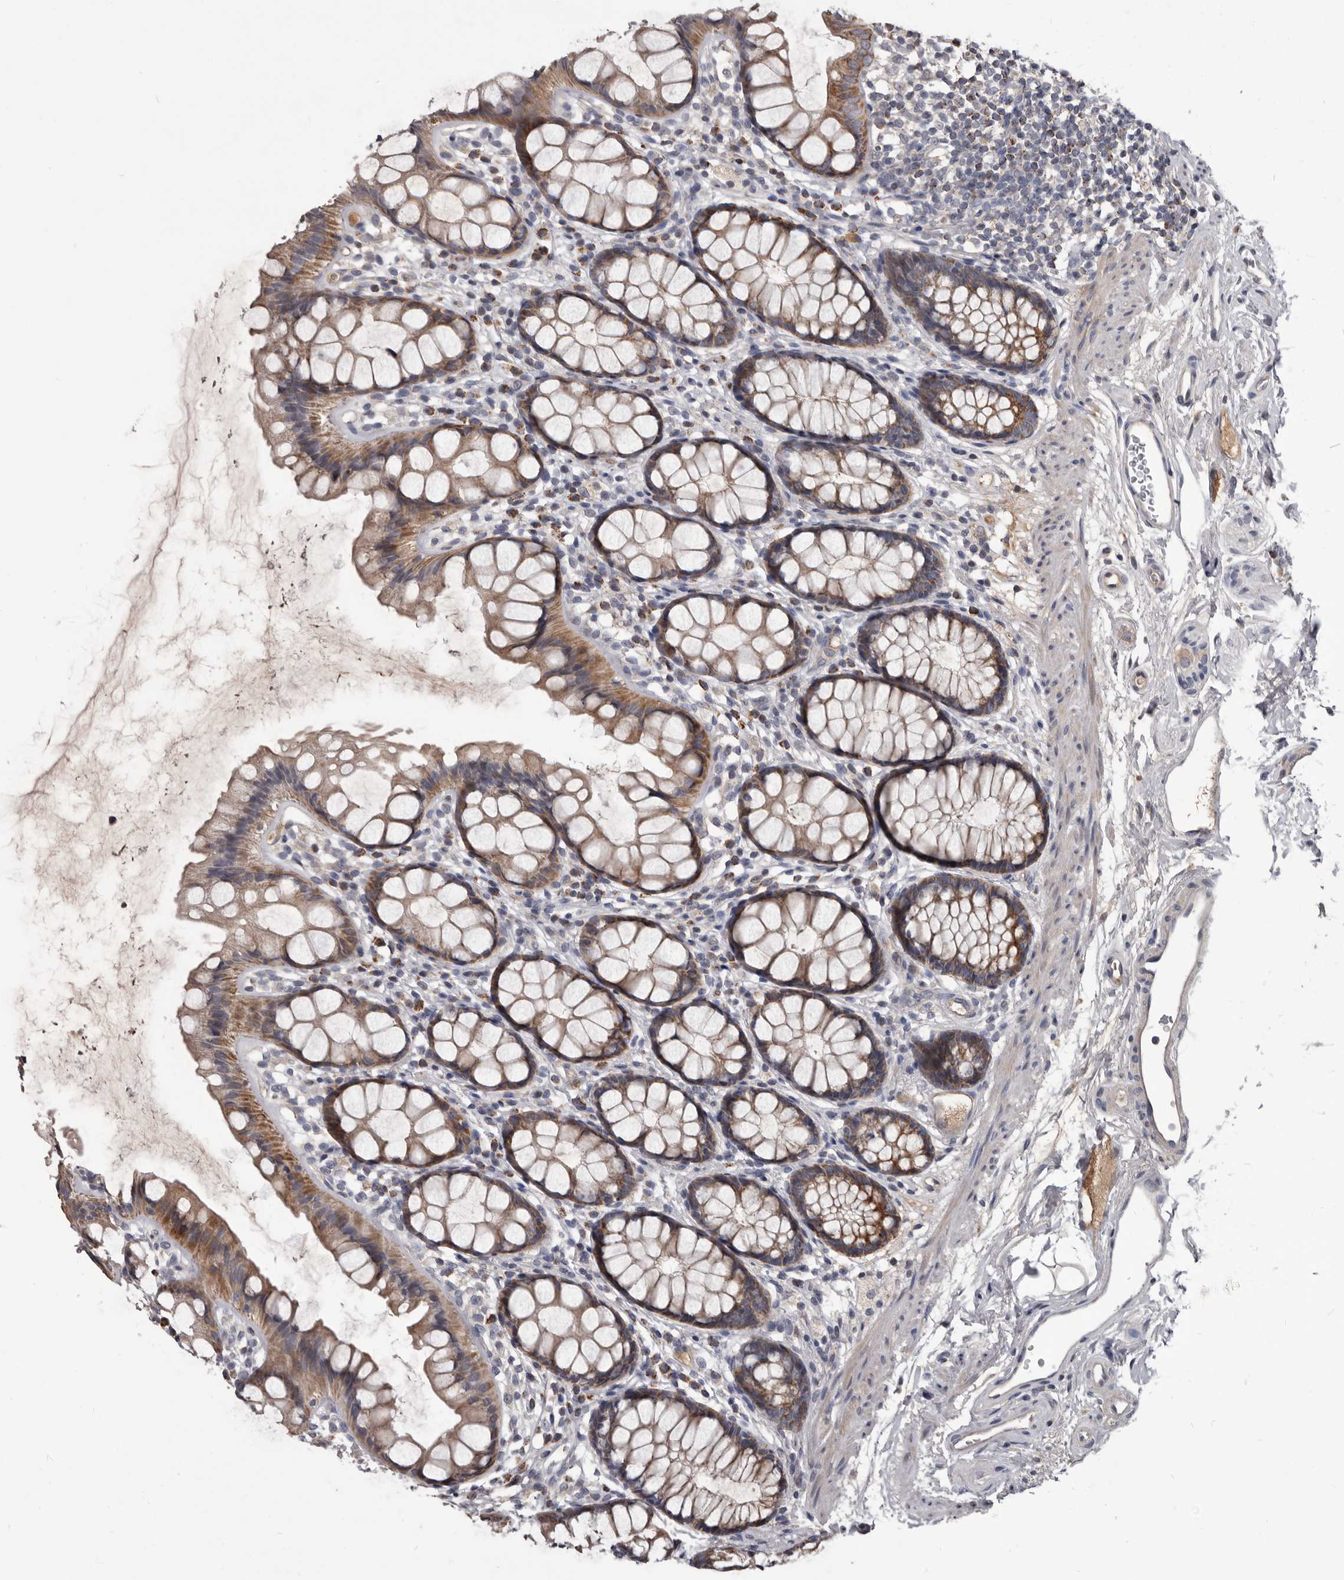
{"staining": {"intensity": "moderate", "quantity": ">75%", "location": "cytoplasmic/membranous"}, "tissue": "rectum", "cell_type": "Glandular cells", "image_type": "normal", "snomed": [{"axis": "morphology", "description": "Normal tissue, NOS"}, {"axis": "topography", "description": "Rectum"}], "caption": "Rectum stained with a brown dye reveals moderate cytoplasmic/membranous positive staining in approximately >75% of glandular cells.", "gene": "ALDH5A1", "patient": {"sex": "female", "age": 65}}